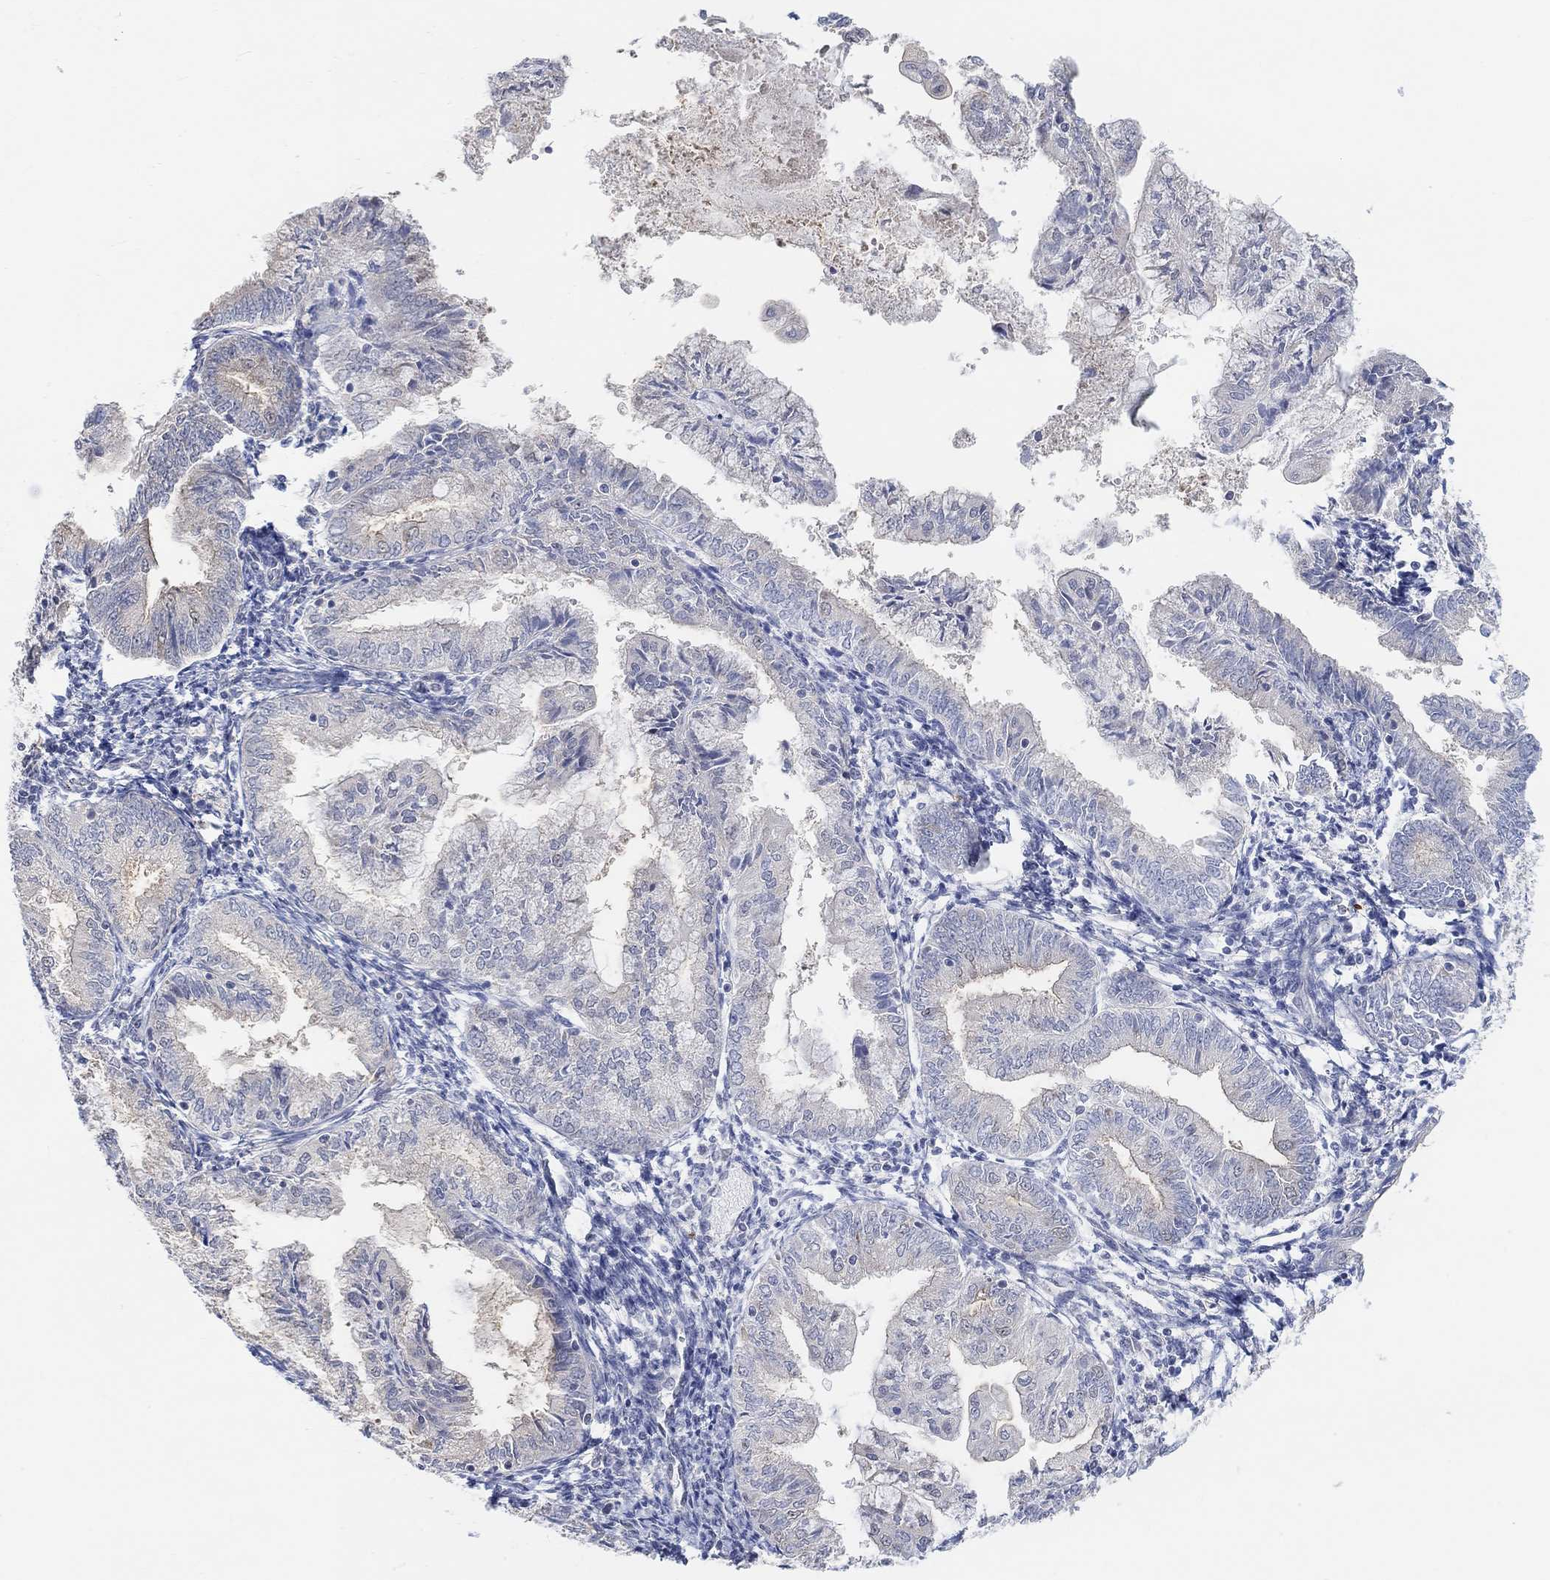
{"staining": {"intensity": "negative", "quantity": "none", "location": "none"}, "tissue": "endometrial cancer", "cell_type": "Tumor cells", "image_type": "cancer", "snomed": [{"axis": "morphology", "description": "Adenocarcinoma, NOS"}, {"axis": "topography", "description": "Endometrium"}], "caption": "This is an IHC micrograph of human endometrial adenocarcinoma. There is no positivity in tumor cells.", "gene": "MUC1", "patient": {"sex": "female", "age": 56}}